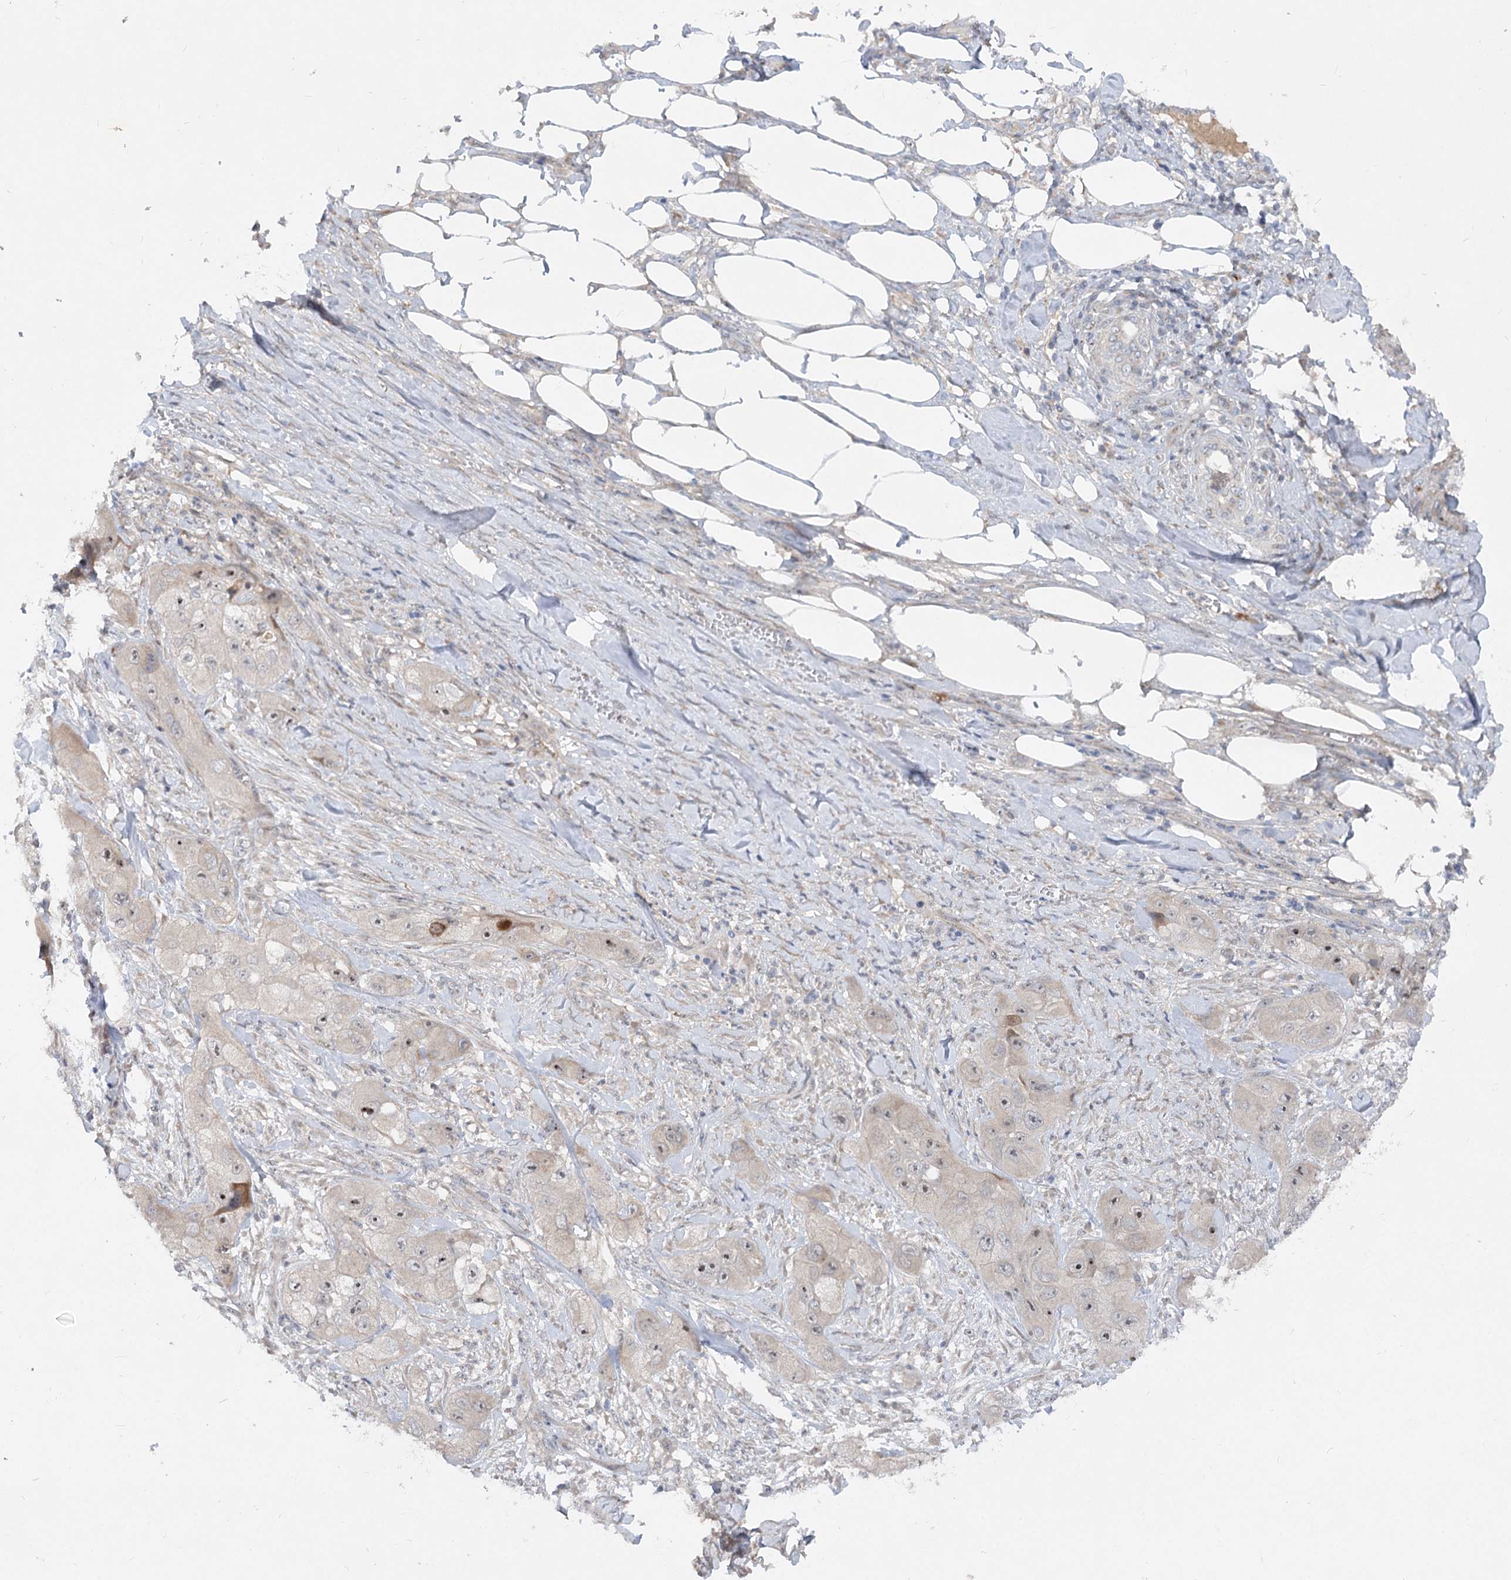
{"staining": {"intensity": "weak", "quantity": "<25%", "location": "nuclear"}, "tissue": "skin cancer", "cell_type": "Tumor cells", "image_type": "cancer", "snomed": [{"axis": "morphology", "description": "Squamous cell carcinoma, NOS"}, {"axis": "topography", "description": "Skin"}, {"axis": "topography", "description": "Subcutis"}], "caption": "Skin cancer (squamous cell carcinoma) was stained to show a protein in brown. There is no significant staining in tumor cells. Nuclei are stained in blue.", "gene": "FGF19", "patient": {"sex": "male", "age": 73}}